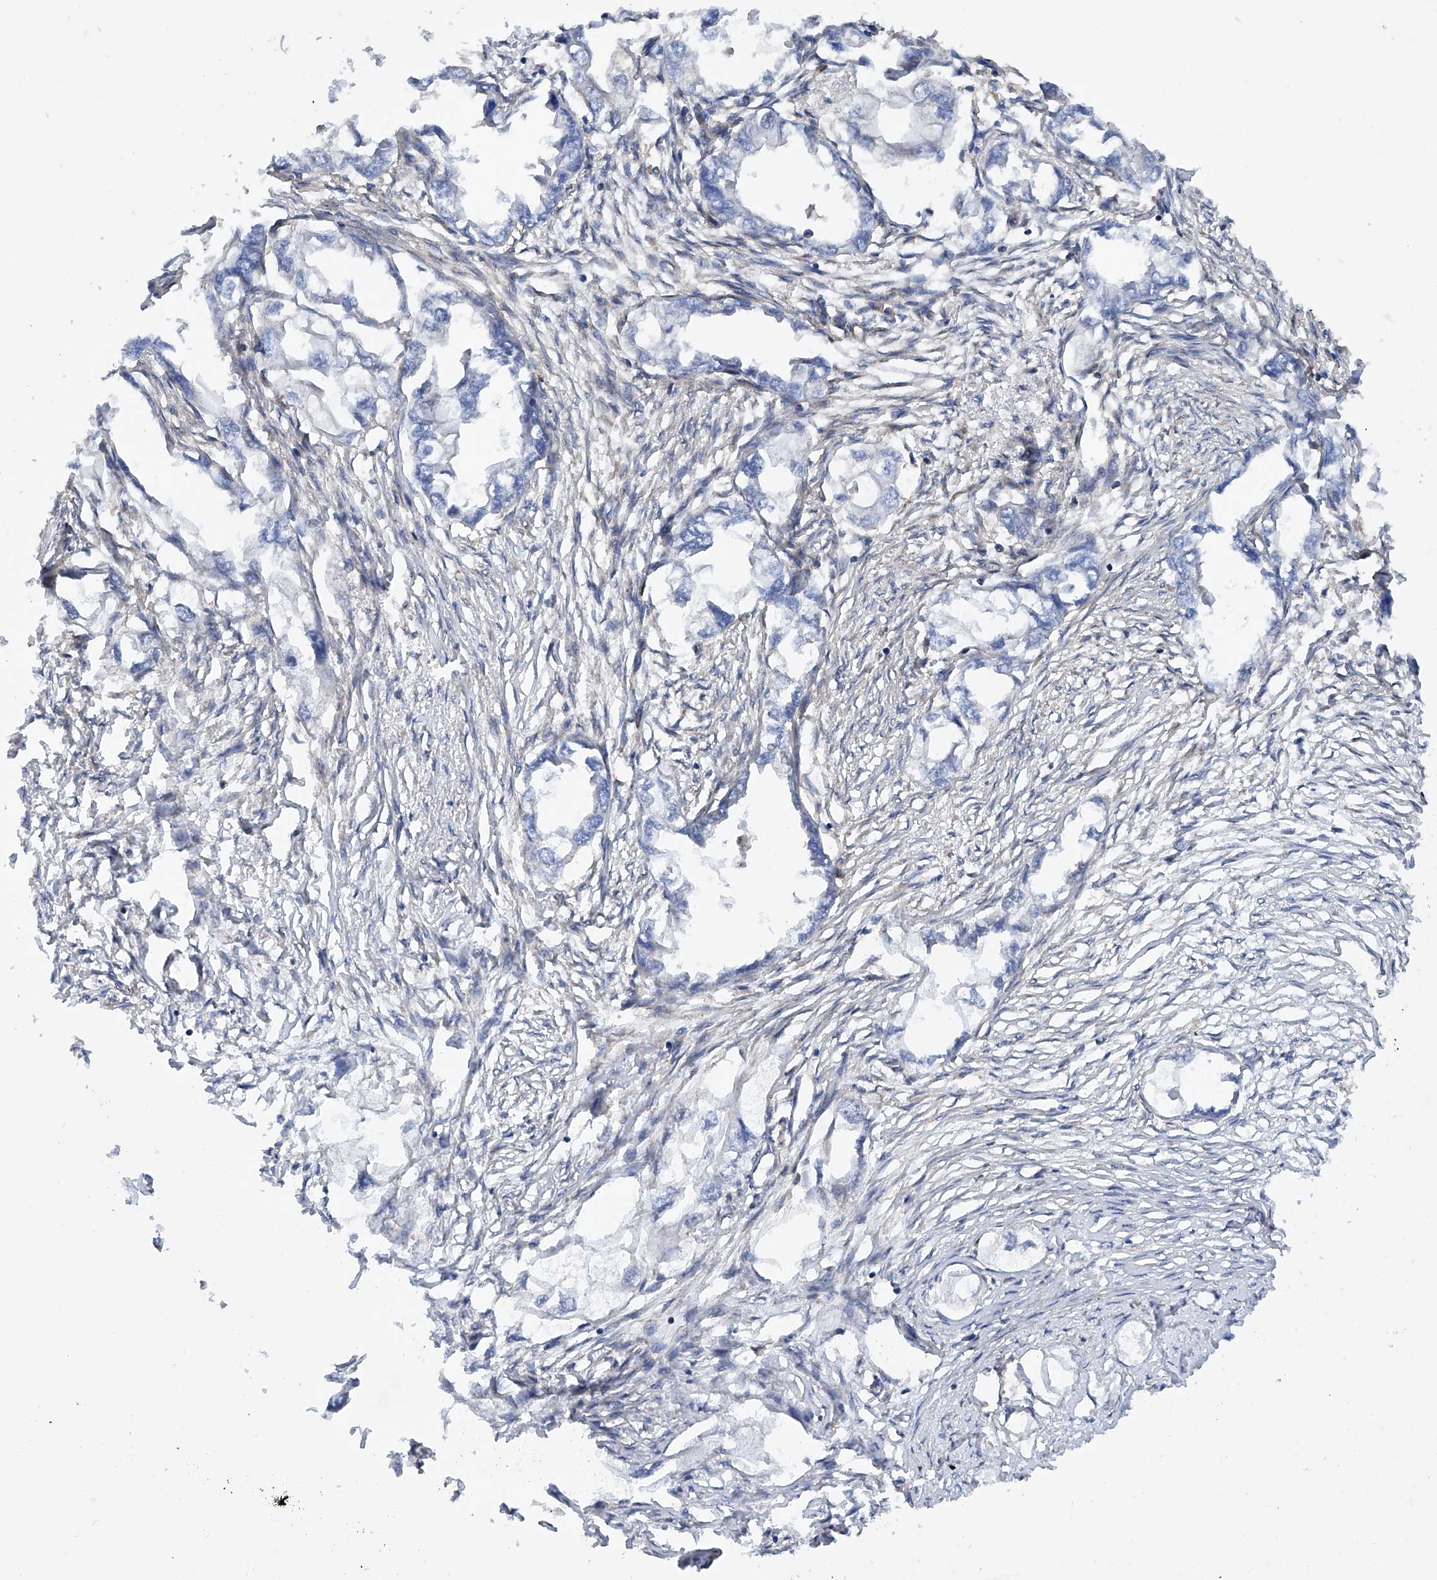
{"staining": {"intensity": "negative", "quantity": "none", "location": "none"}, "tissue": "endometrial cancer", "cell_type": "Tumor cells", "image_type": "cancer", "snomed": [{"axis": "morphology", "description": "Adenocarcinoma, NOS"}, {"axis": "morphology", "description": "Adenocarcinoma, metastatic, NOS"}, {"axis": "topography", "description": "Adipose tissue"}, {"axis": "topography", "description": "Endometrium"}], "caption": "IHC image of human endometrial metastatic adenocarcinoma stained for a protein (brown), which reveals no positivity in tumor cells.", "gene": "SMAP1", "patient": {"sex": "female", "age": 67}}